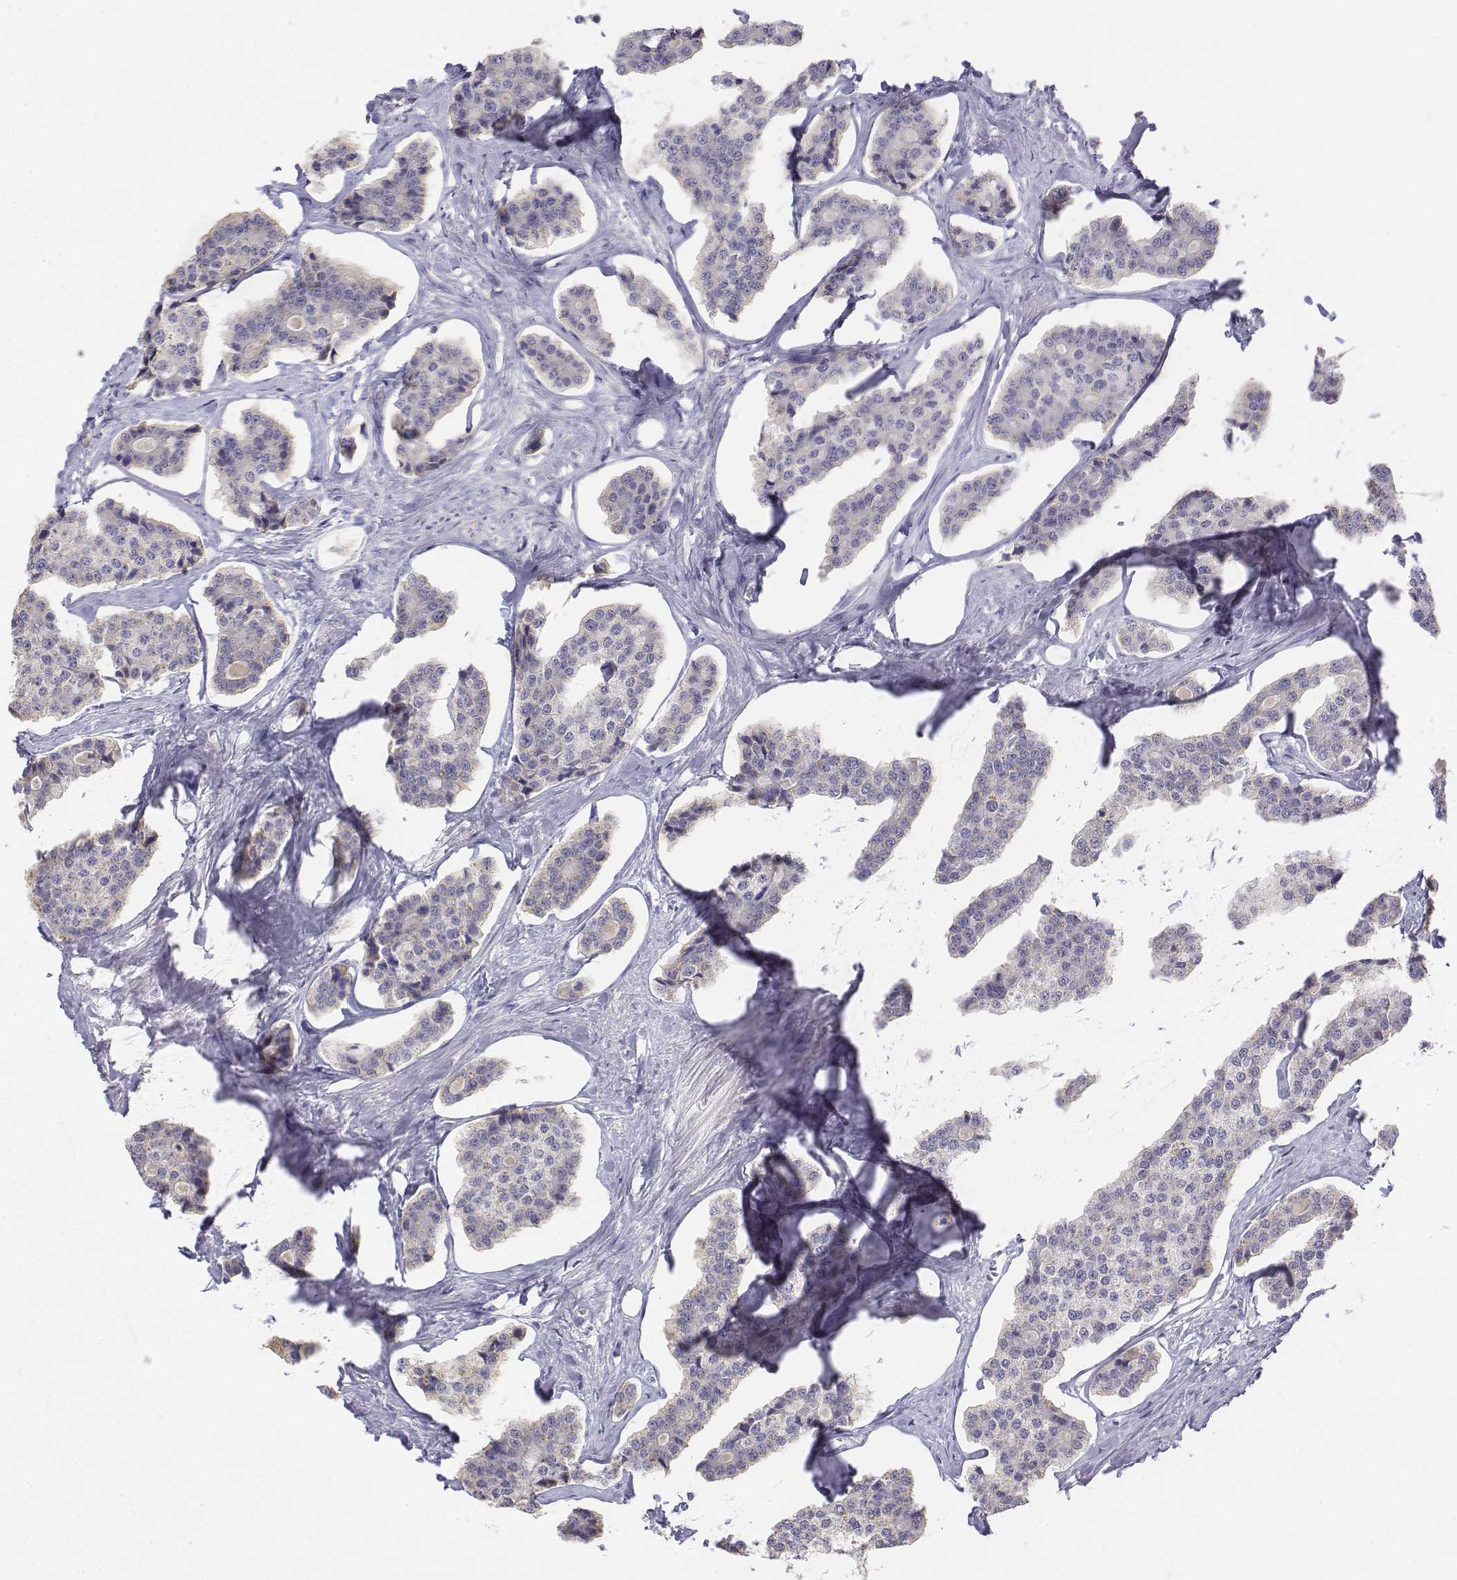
{"staining": {"intensity": "negative", "quantity": "none", "location": "none"}, "tissue": "carcinoid", "cell_type": "Tumor cells", "image_type": "cancer", "snomed": [{"axis": "morphology", "description": "Carcinoid, malignant, NOS"}, {"axis": "topography", "description": "Small intestine"}], "caption": "An immunohistochemistry image of carcinoid is shown. There is no staining in tumor cells of carcinoid.", "gene": "LGSN", "patient": {"sex": "female", "age": 65}}